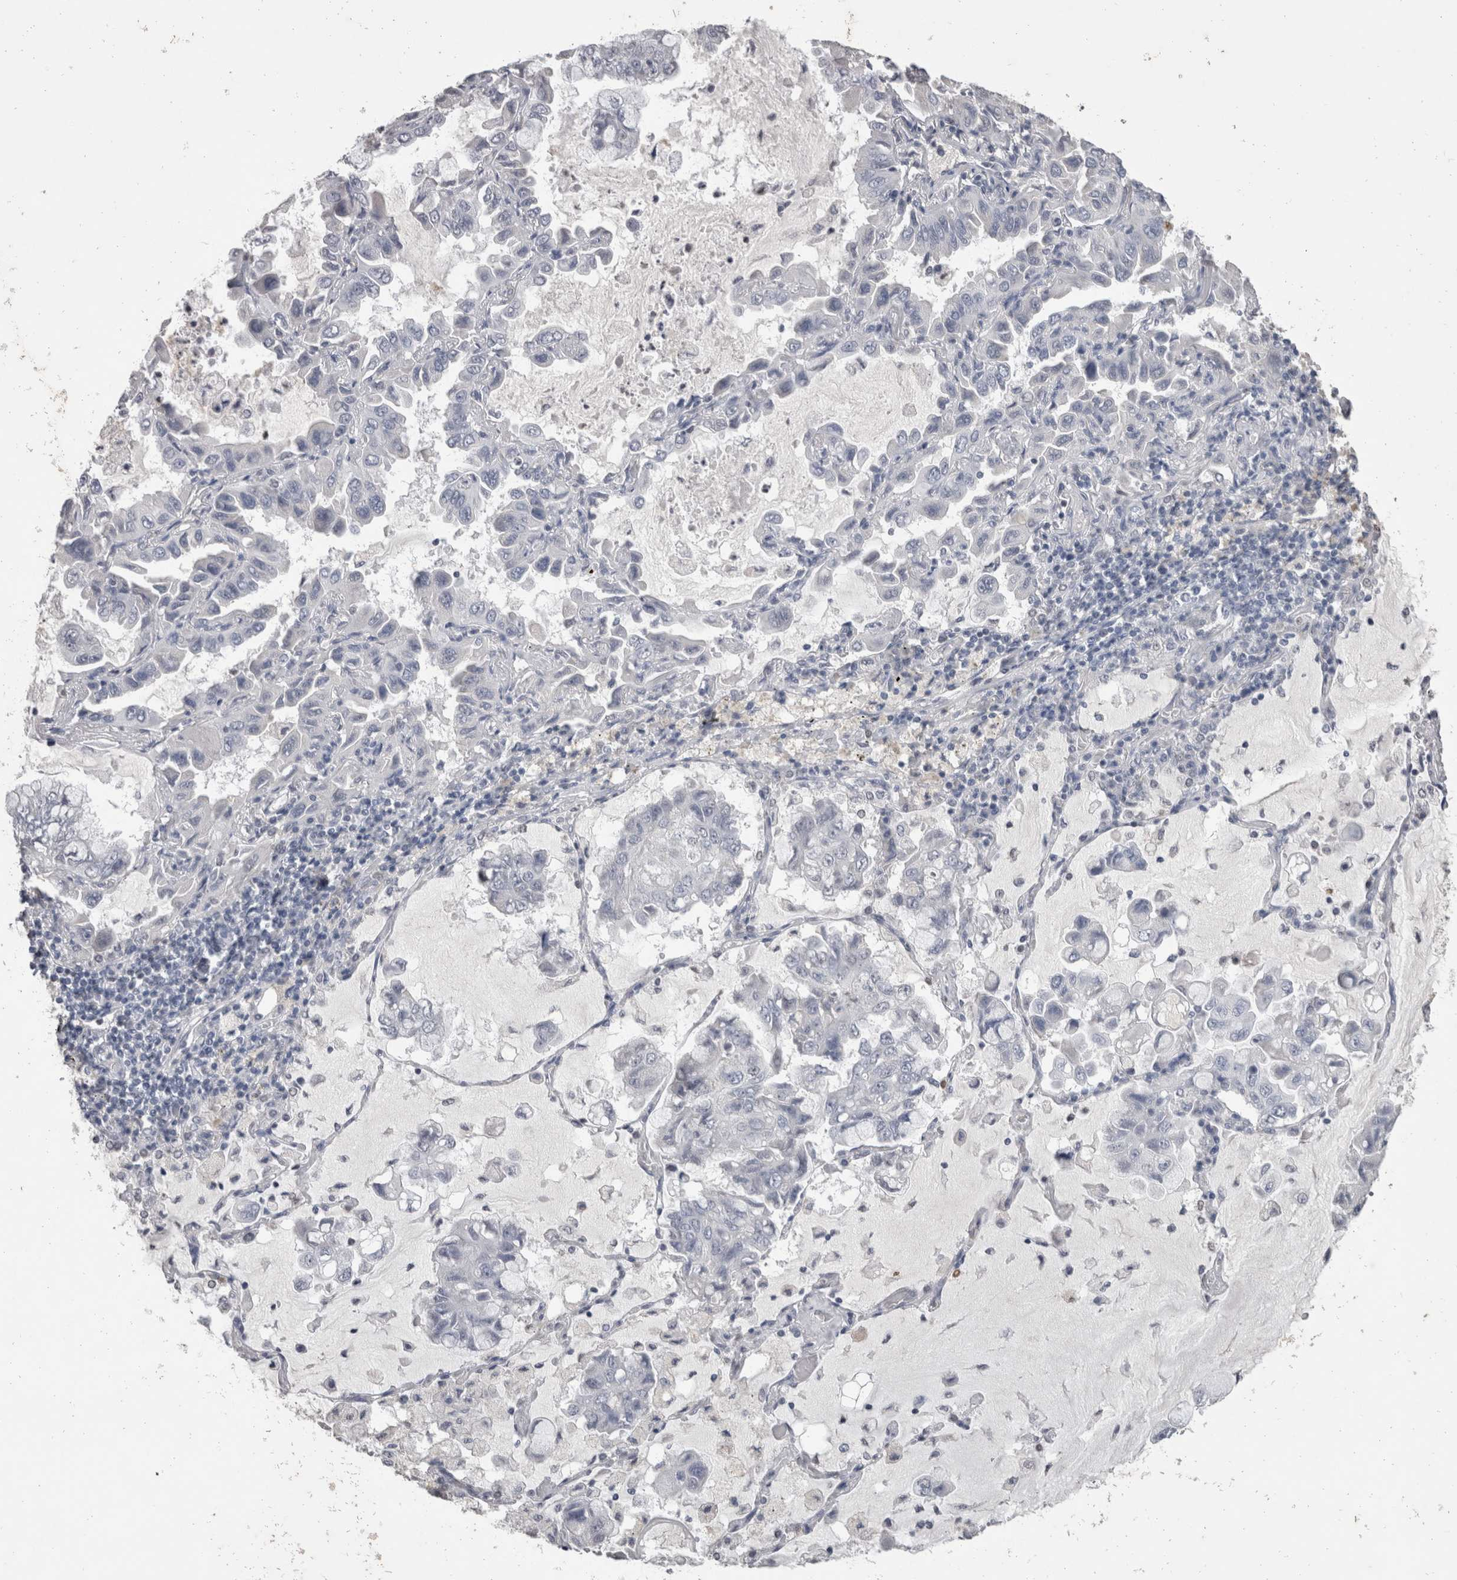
{"staining": {"intensity": "negative", "quantity": "none", "location": "none"}, "tissue": "lung cancer", "cell_type": "Tumor cells", "image_type": "cancer", "snomed": [{"axis": "morphology", "description": "Adenocarcinoma, NOS"}, {"axis": "topography", "description": "Lung"}], "caption": "Immunohistochemistry (IHC) histopathology image of lung cancer (adenocarcinoma) stained for a protein (brown), which displays no staining in tumor cells.", "gene": "DDX17", "patient": {"sex": "male", "age": 64}}